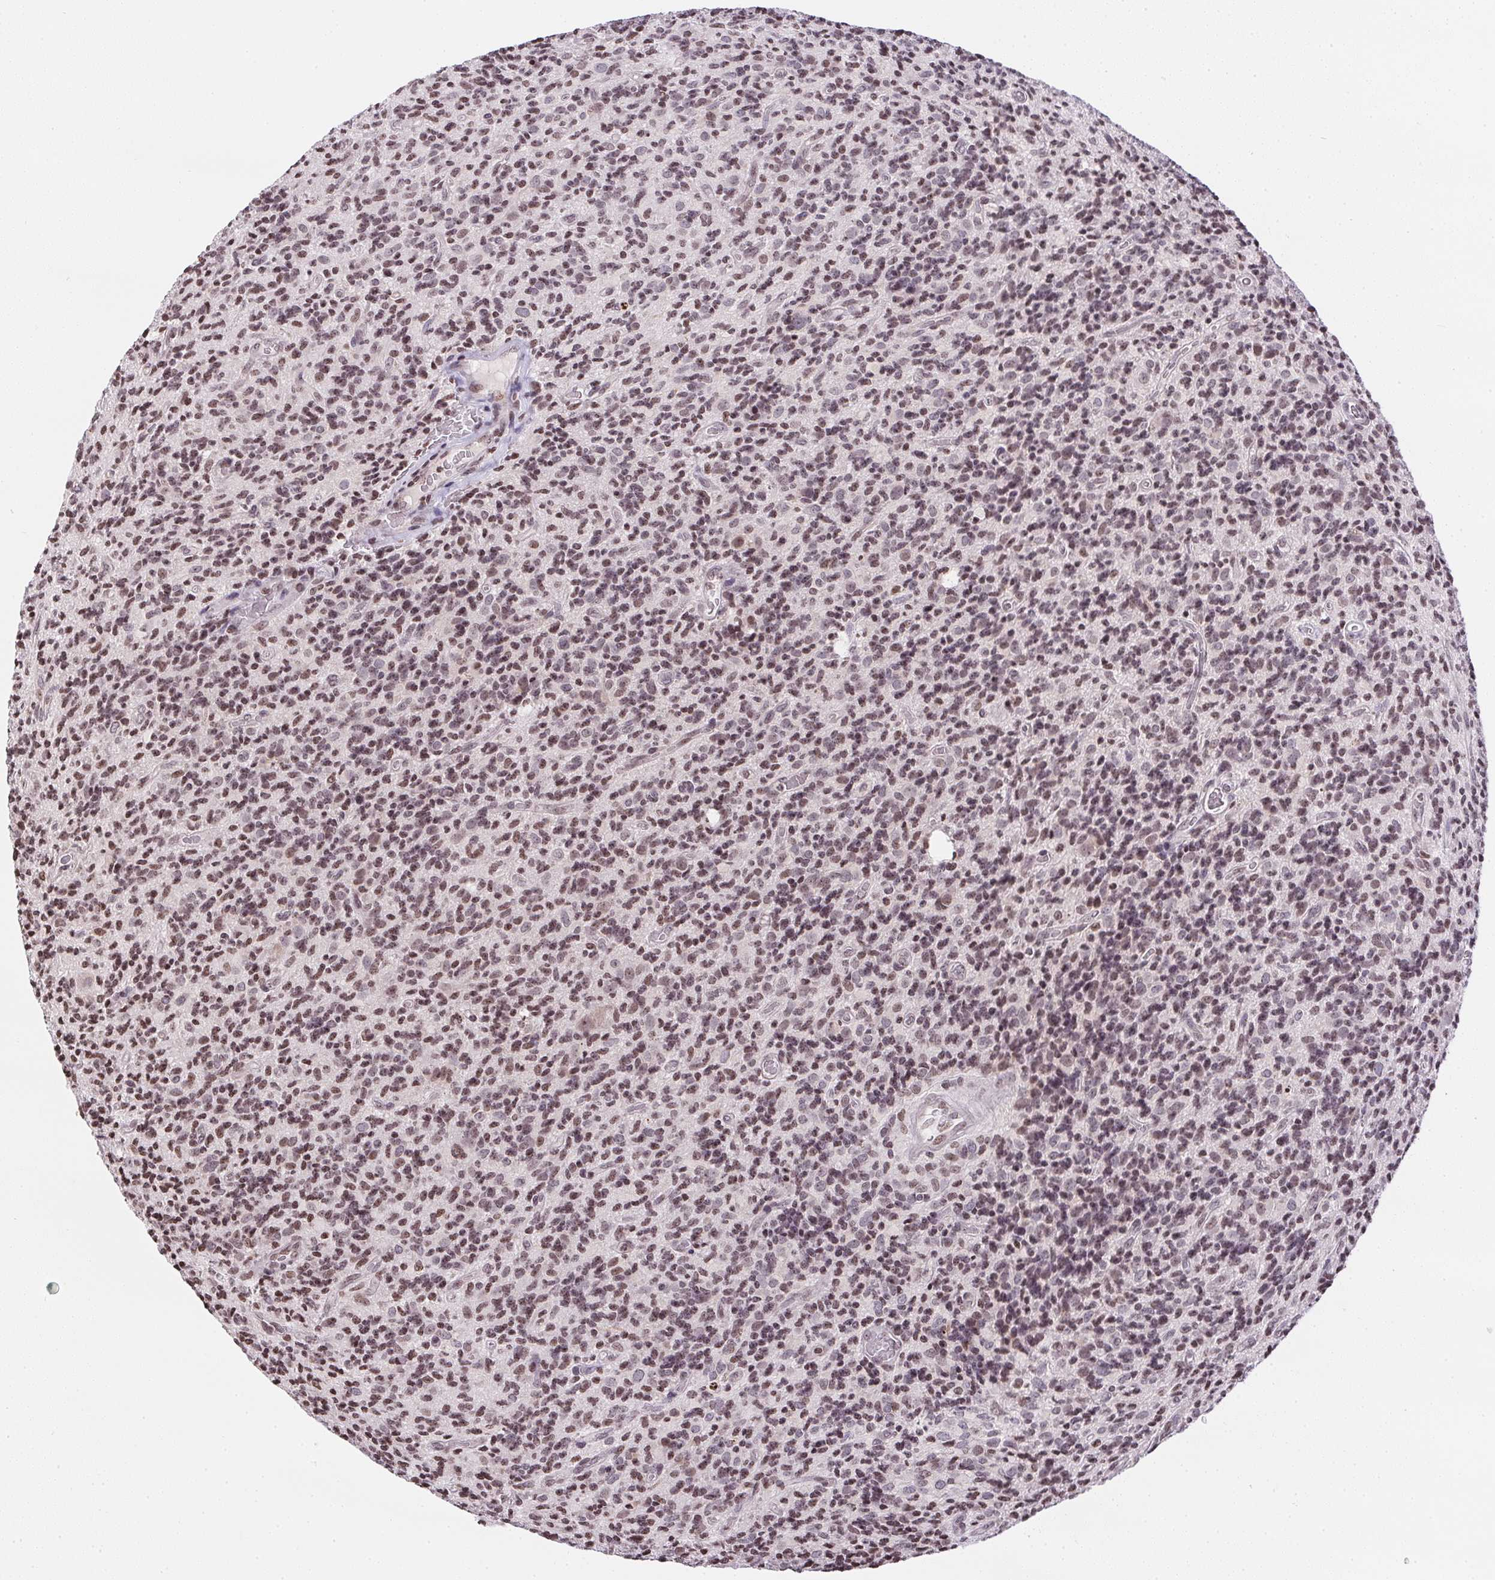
{"staining": {"intensity": "moderate", "quantity": "25%-75%", "location": "nuclear"}, "tissue": "glioma", "cell_type": "Tumor cells", "image_type": "cancer", "snomed": [{"axis": "morphology", "description": "Glioma, malignant, High grade"}, {"axis": "topography", "description": "Brain"}], "caption": "A micrograph of human glioma stained for a protein demonstrates moderate nuclear brown staining in tumor cells.", "gene": "RNF181", "patient": {"sex": "male", "age": 76}}